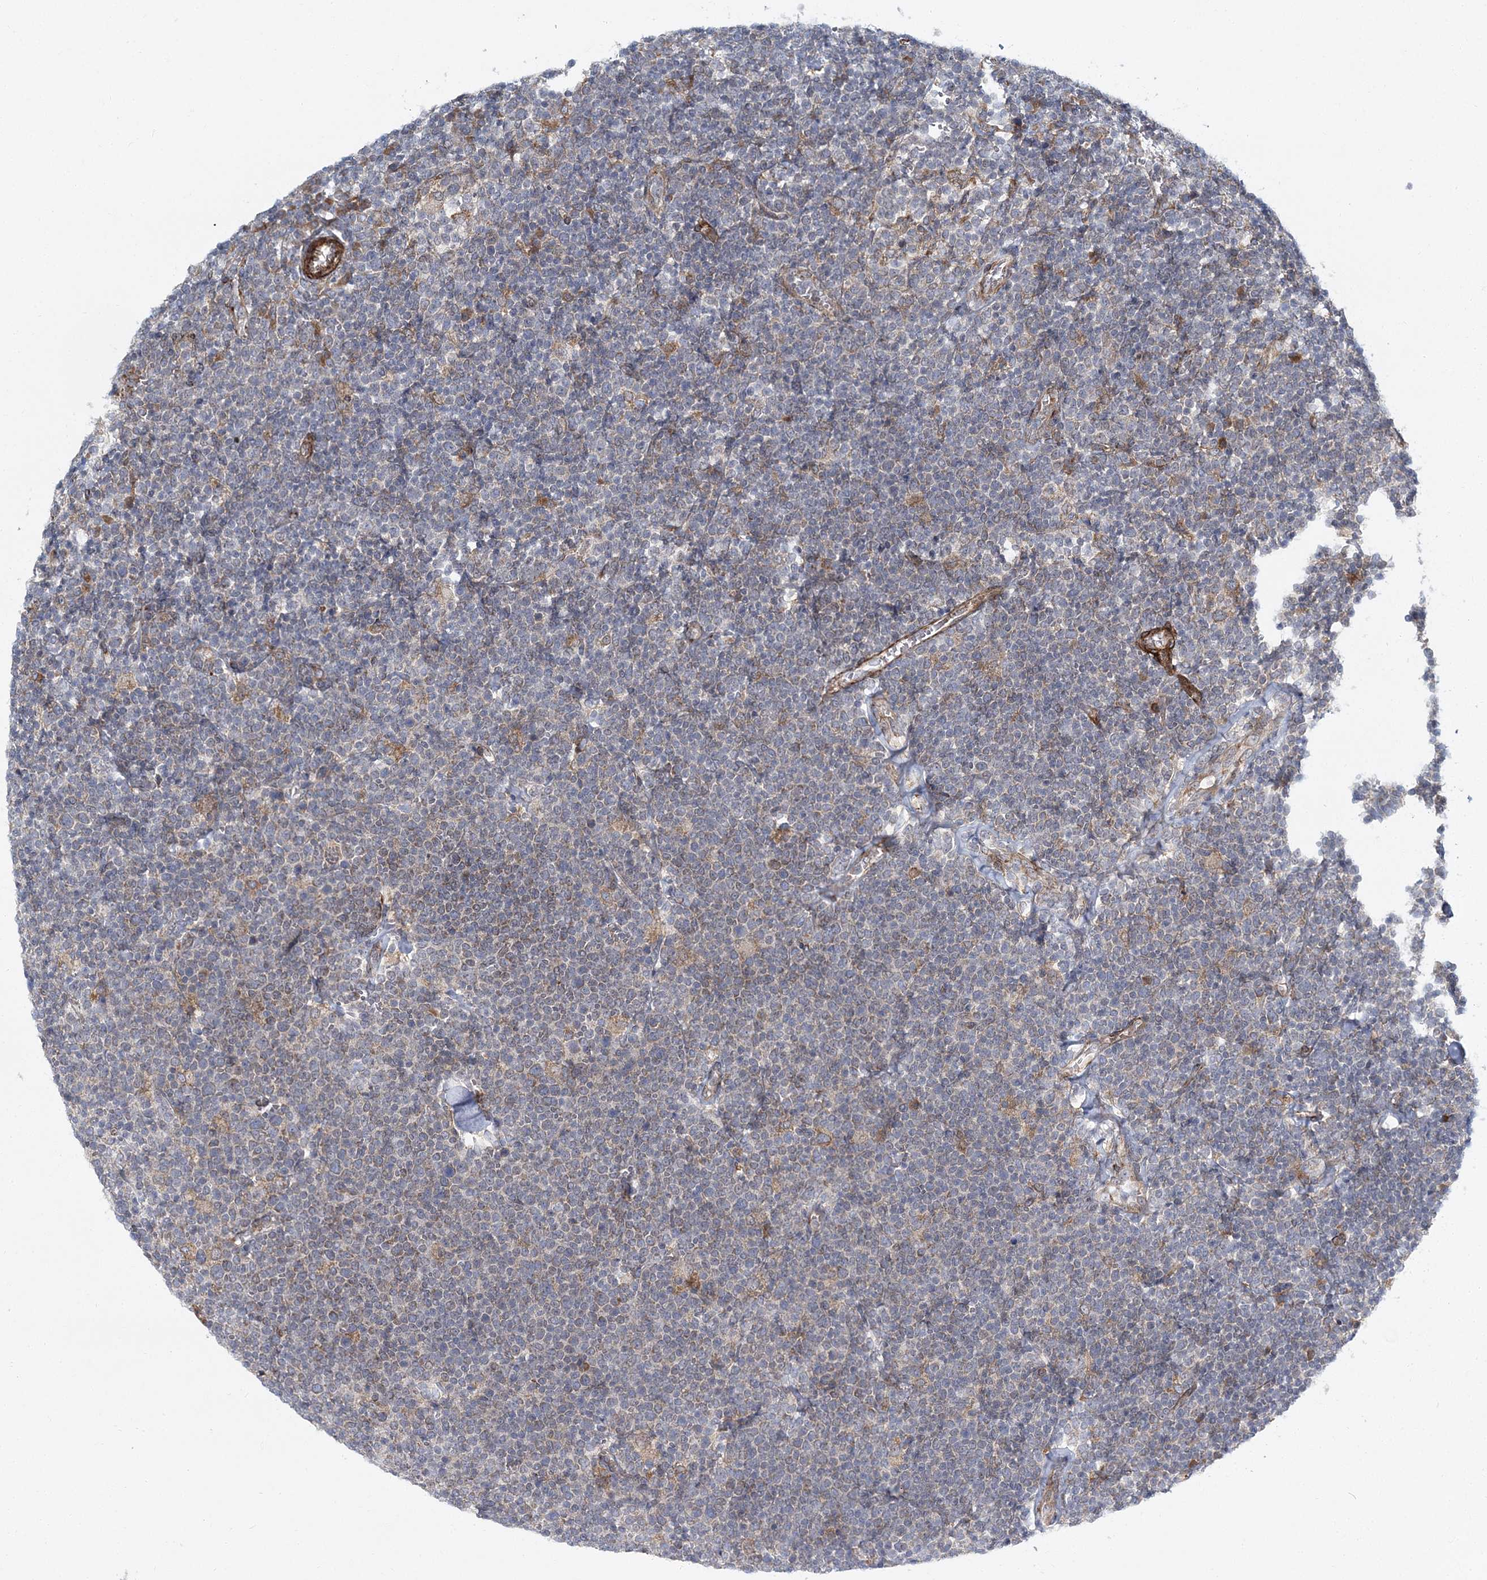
{"staining": {"intensity": "negative", "quantity": "none", "location": "none"}, "tissue": "lymphoma", "cell_type": "Tumor cells", "image_type": "cancer", "snomed": [{"axis": "morphology", "description": "Malignant lymphoma, non-Hodgkin's type, High grade"}, {"axis": "topography", "description": "Lymph node"}], "caption": "High power microscopy photomicrograph of an immunohistochemistry (IHC) micrograph of lymphoma, revealing no significant positivity in tumor cells. (DAB IHC visualized using brightfield microscopy, high magnification).", "gene": "NBAS", "patient": {"sex": "male", "age": 61}}